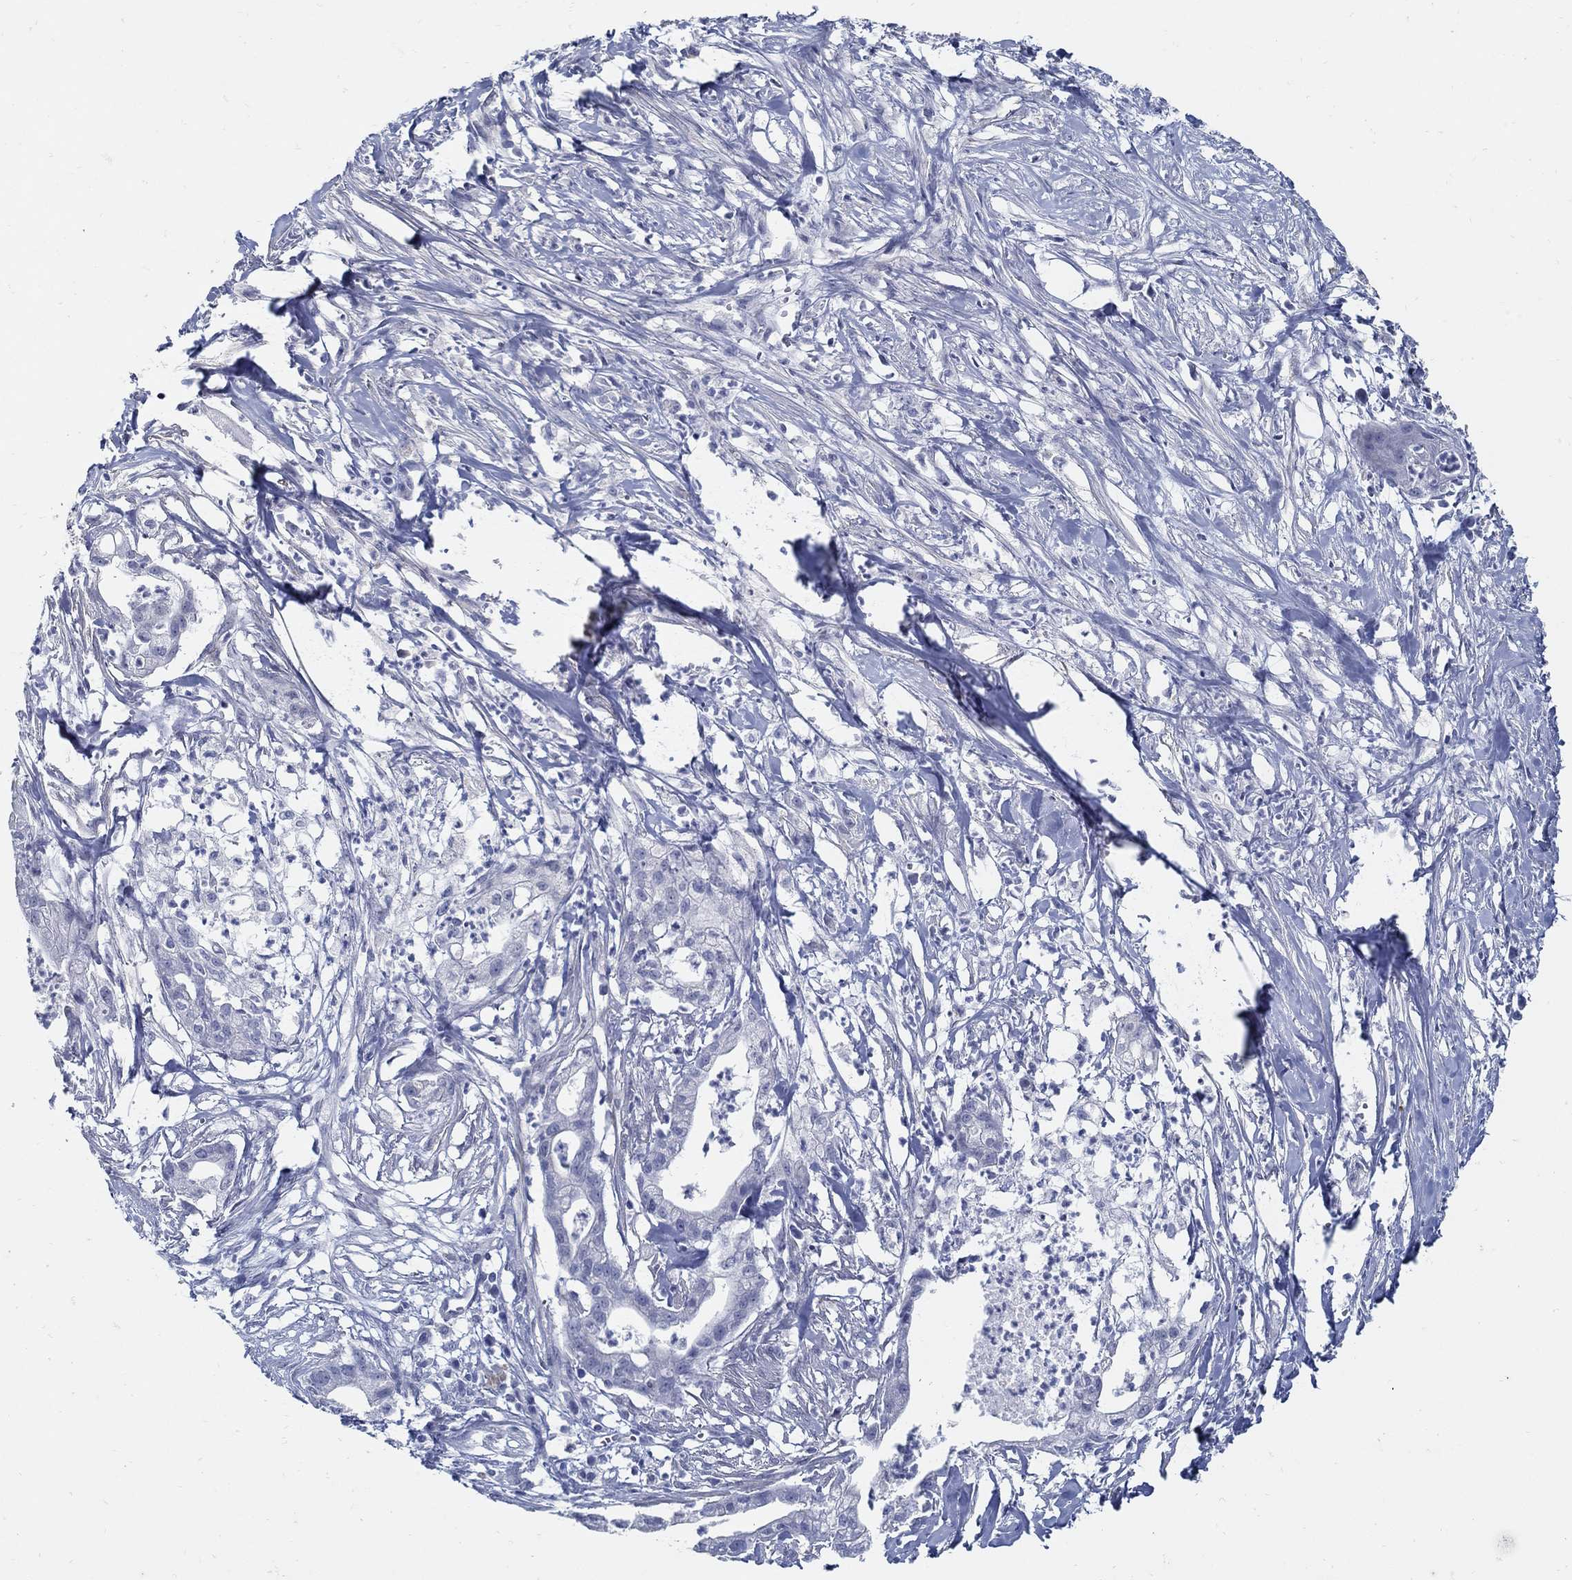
{"staining": {"intensity": "negative", "quantity": "none", "location": "none"}, "tissue": "pancreatic cancer", "cell_type": "Tumor cells", "image_type": "cancer", "snomed": [{"axis": "morphology", "description": "Normal tissue, NOS"}, {"axis": "morphology", "description": "Adenocarcinoma, NOS"}, {"axis": "topography", "description": "Pancreas"}], "caption": "An image of pancreatic cancer (adenocarcinoma) stained for a protein displays no brown staining in tumor cells.", "gene": "USP29", "patient": {"sex": "female", "age": 58}}